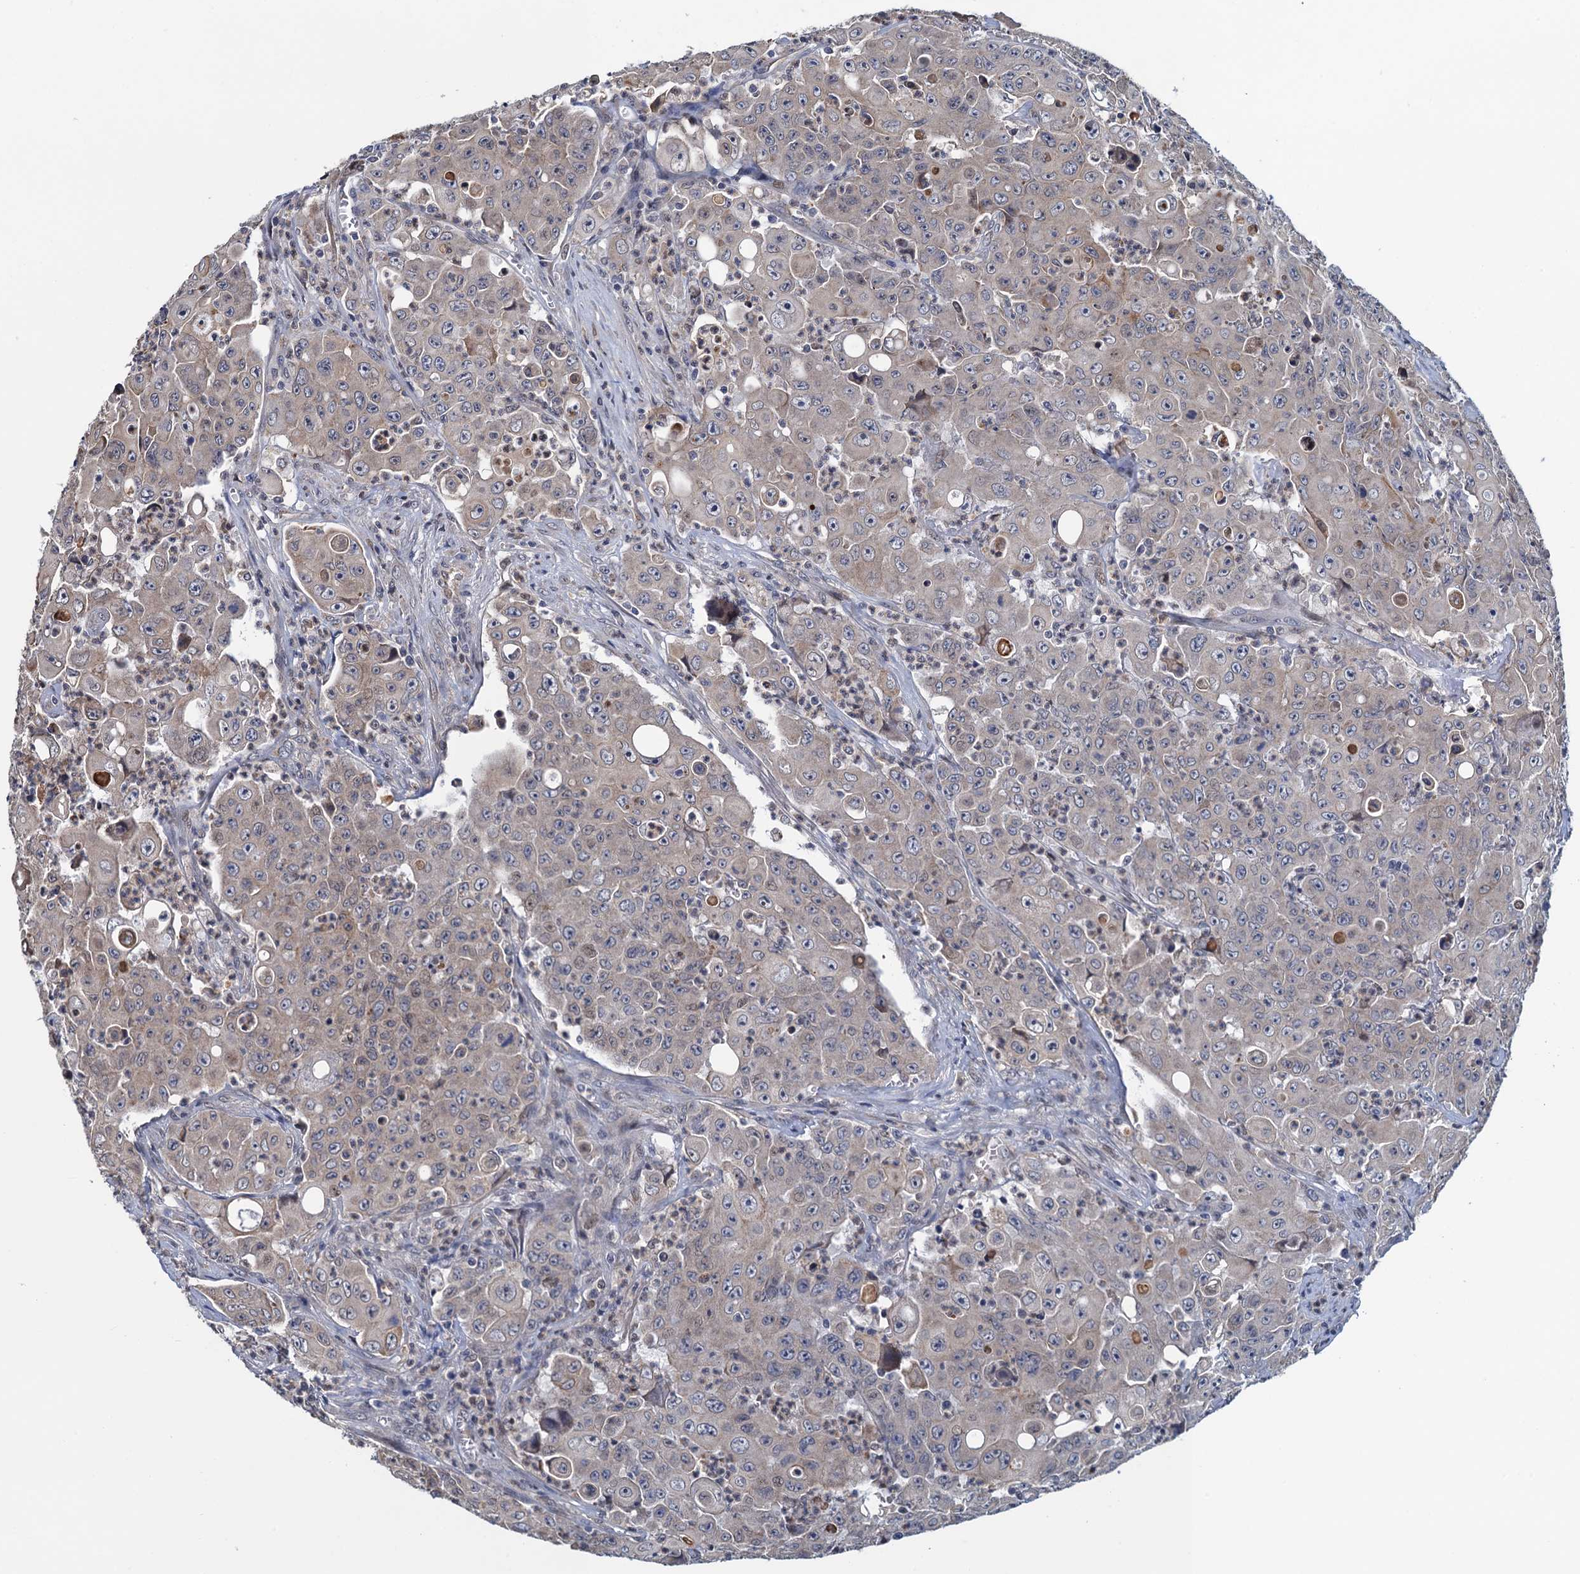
{"staining": {"intensity": "weak", "quantity": "<25%", "location": "cytoplasmic/membranous"}, "tissue": "colorectal cancer", "cell_type": "Tumor cells", "image_type": "cancer", "snomed": [{"axis": "morphology", "description": "Adenocarcinoma, NOS"}, {"axis": "topography", "description": "Colon"}], "caption": "An image of adenocarcinoma (colorectal) stained for a protein demonstrates no brown staining in tumor cells. Brightfield microscopy of immunohistochemistry stained with DAB (brown) and hematoxylin (blue), captured at high magnification.", "gene": "EVX2", "patient": {"sex": "male", "age": 51}}